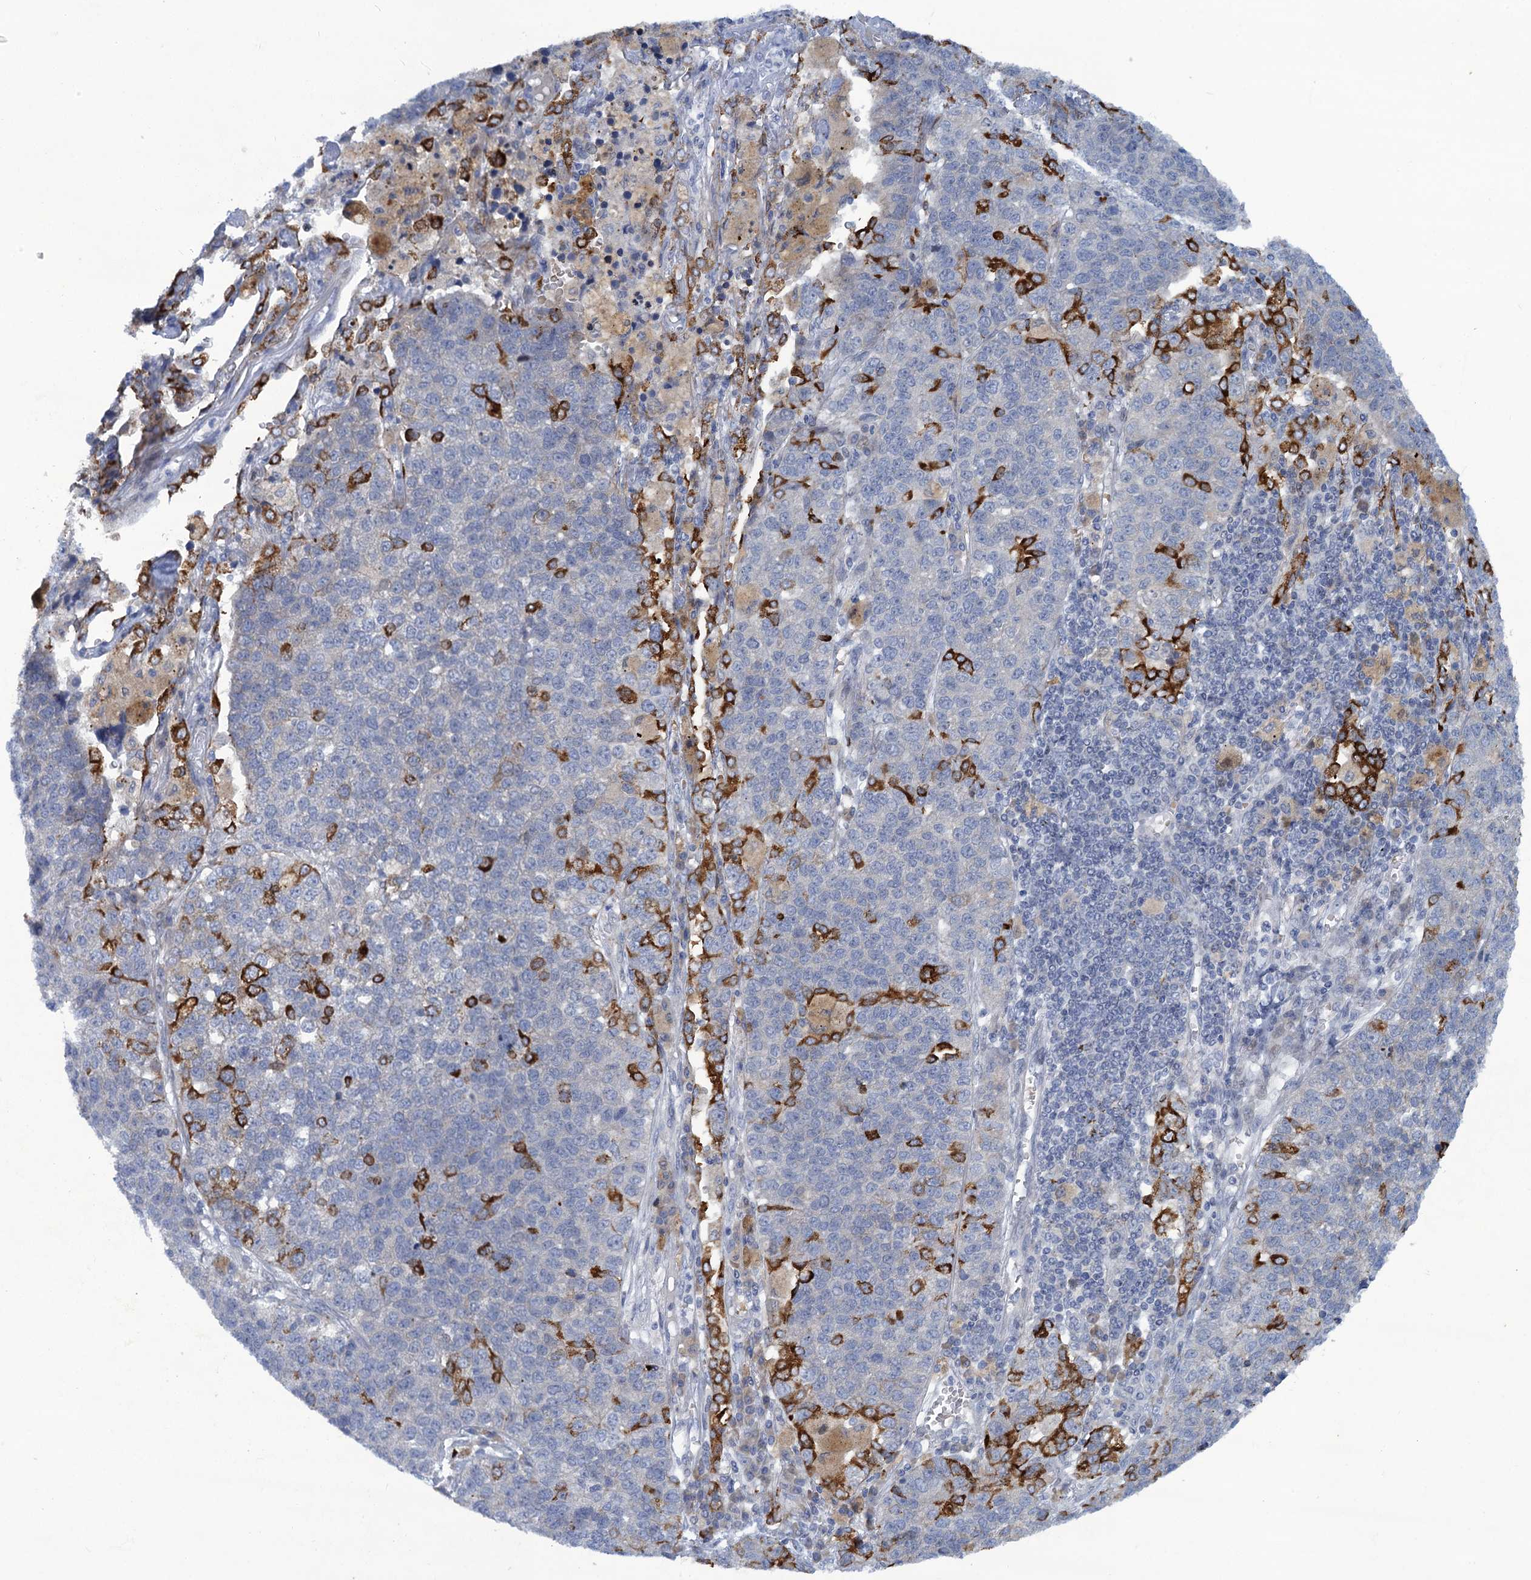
{"staining": {"intensity": "strong", "quantity": "<25%", "location": "cytoplasmic/membranous"}, "tissue": "lung cancer", "cell_type": "Tumor cells", "image_type": "cancer", "snomed": [{"axis": "morphology", "description": "Adenocarcinoma, NOS"}, {"axis": "topography", "description": "Lung"}], "caption": "A high-resolution image shows IHC staining of lung cancer, which displays strong cytoplasmic/membranous staining in approximately <25% of tumor cells. (brown staining indicates protein expression, while blue staining denotes nuclei).", "gene": "QPCTL", "patient": {"sex": "male", "age": 49}}